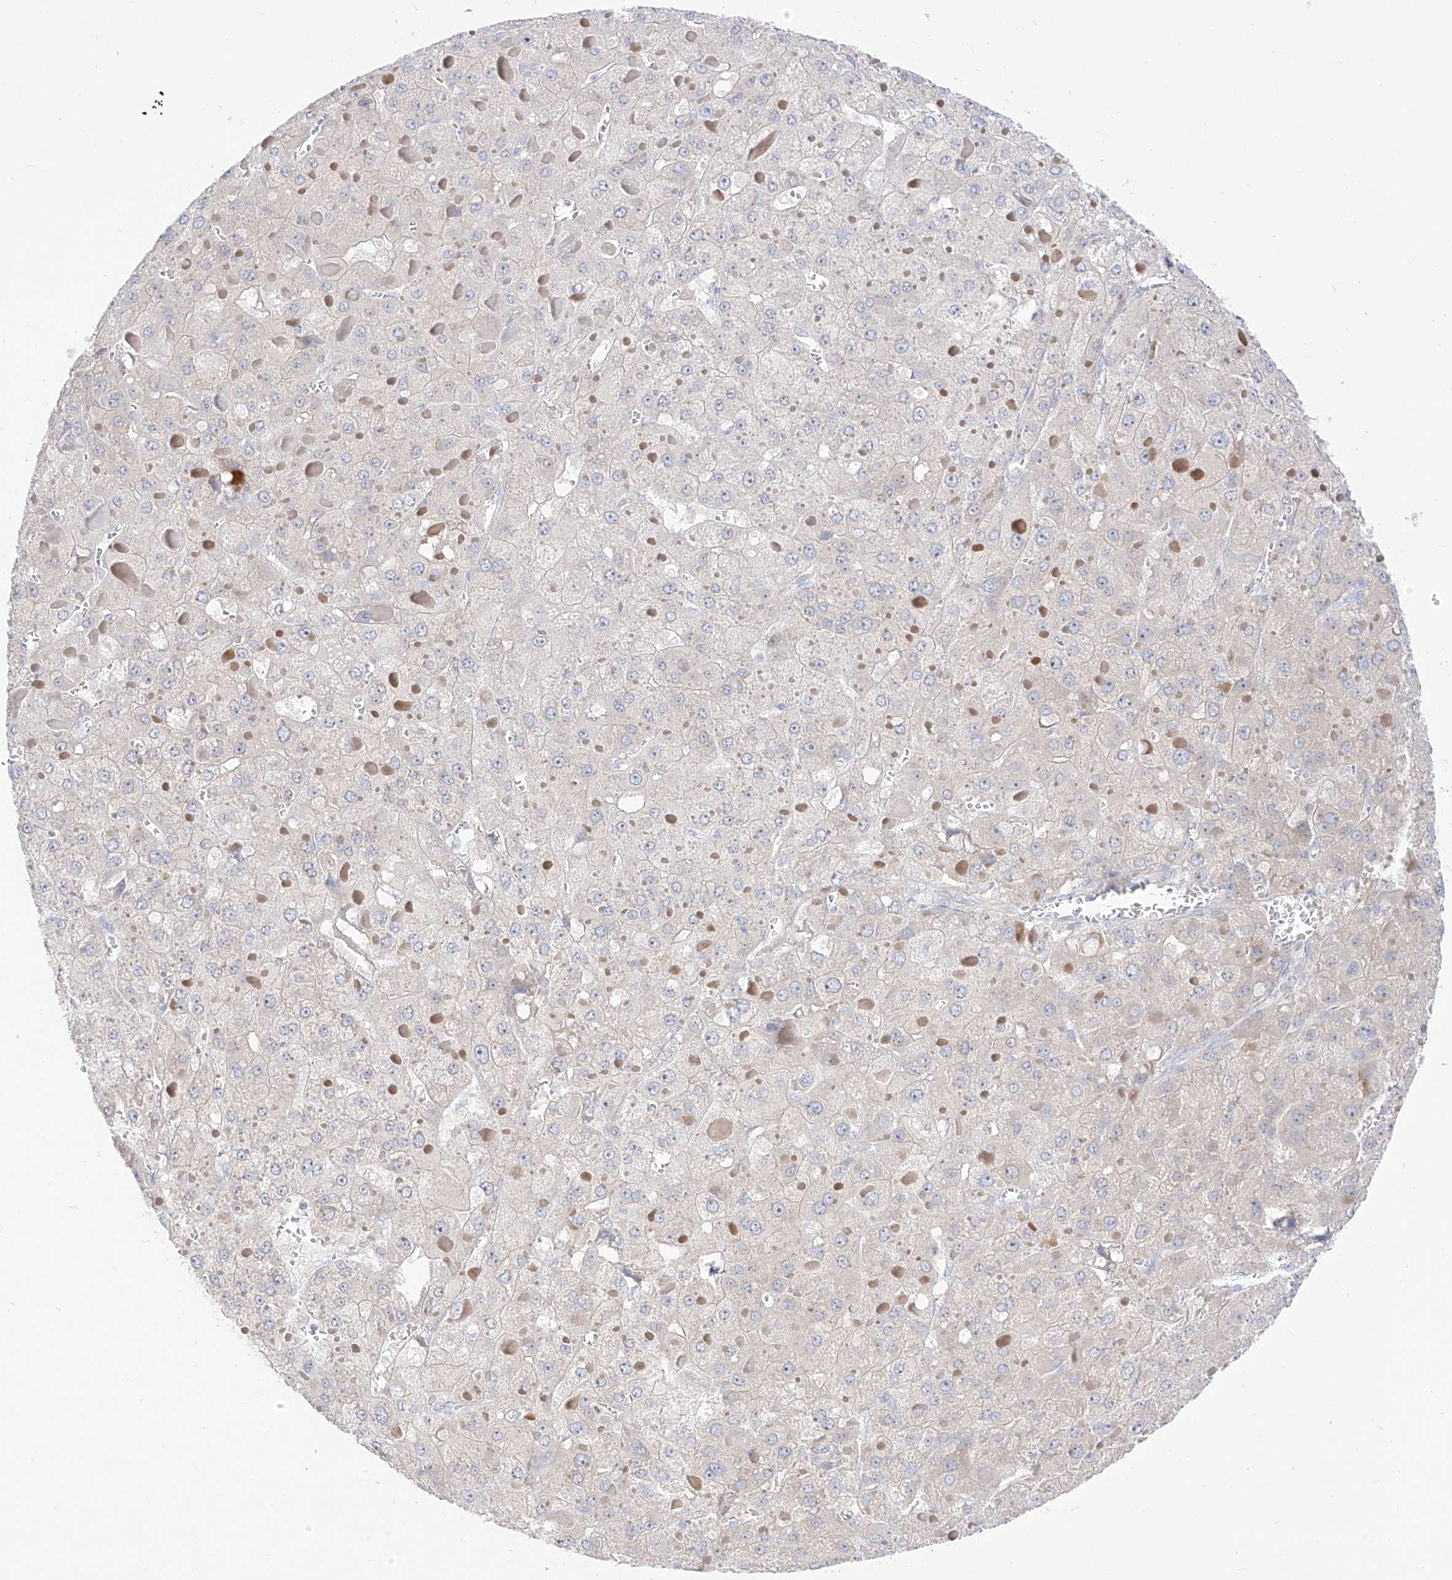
{"staining": {"intensity": "negative", "quantity": "none", "location": "none"}, "tissue": "liver cancer", "cell_type": "Tumor cells", "image_type": "cancer", "snomed": [{"axis": "morphology", "description": "Carcinoma, Hepatocellular, NOS"}, {"axis": "topography", "description": "Liver"}], "caption": "Photomicrograph shows no protein positivity in tumor cells of liver hepatocellular carcinoma tissue. (Stains: DAB immunohistochemistry (IHC) with hematoxylin counter stain, Microscopy: brightfield microscopy at high magnification).", "gene": "SYTL3", "patient": {"sex": "female", "age": 73}}